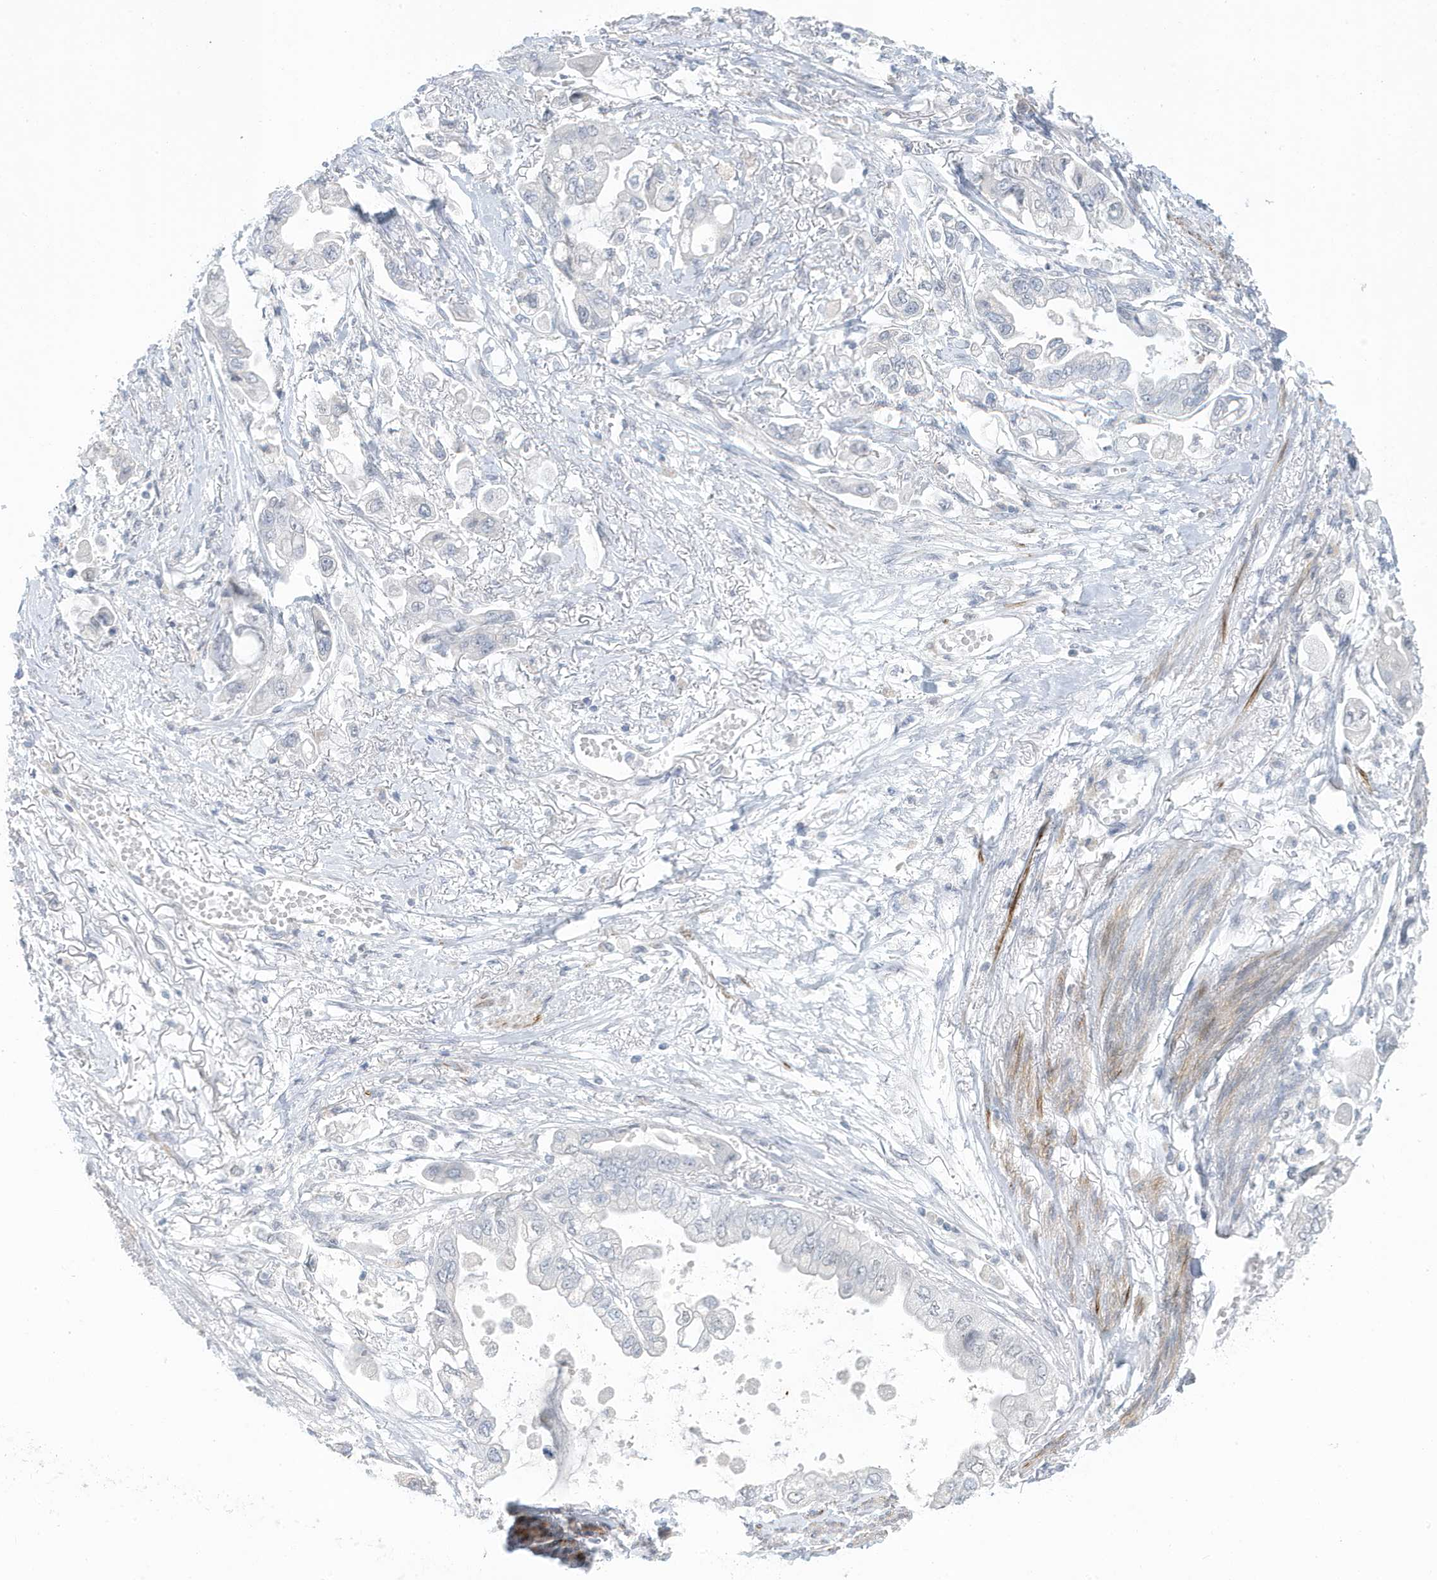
{"staining": {"intensity": "negative", "quantity": "none", "location": "none"}, "tissue": "stomach cancer", "cell_type": "Tumor cells", "image_type": "cancer", "snomed": [{"axis": "morphology", "description": "Adenocarcinoma, NOS"}, {"axis": "topography", "description": "Stomach"}], "caption": "There is no significant staining in tumor cells of adenocarcinoma (stomach).", "gene": "PERM1", "patient": {"sex": "male", "age": 62}}